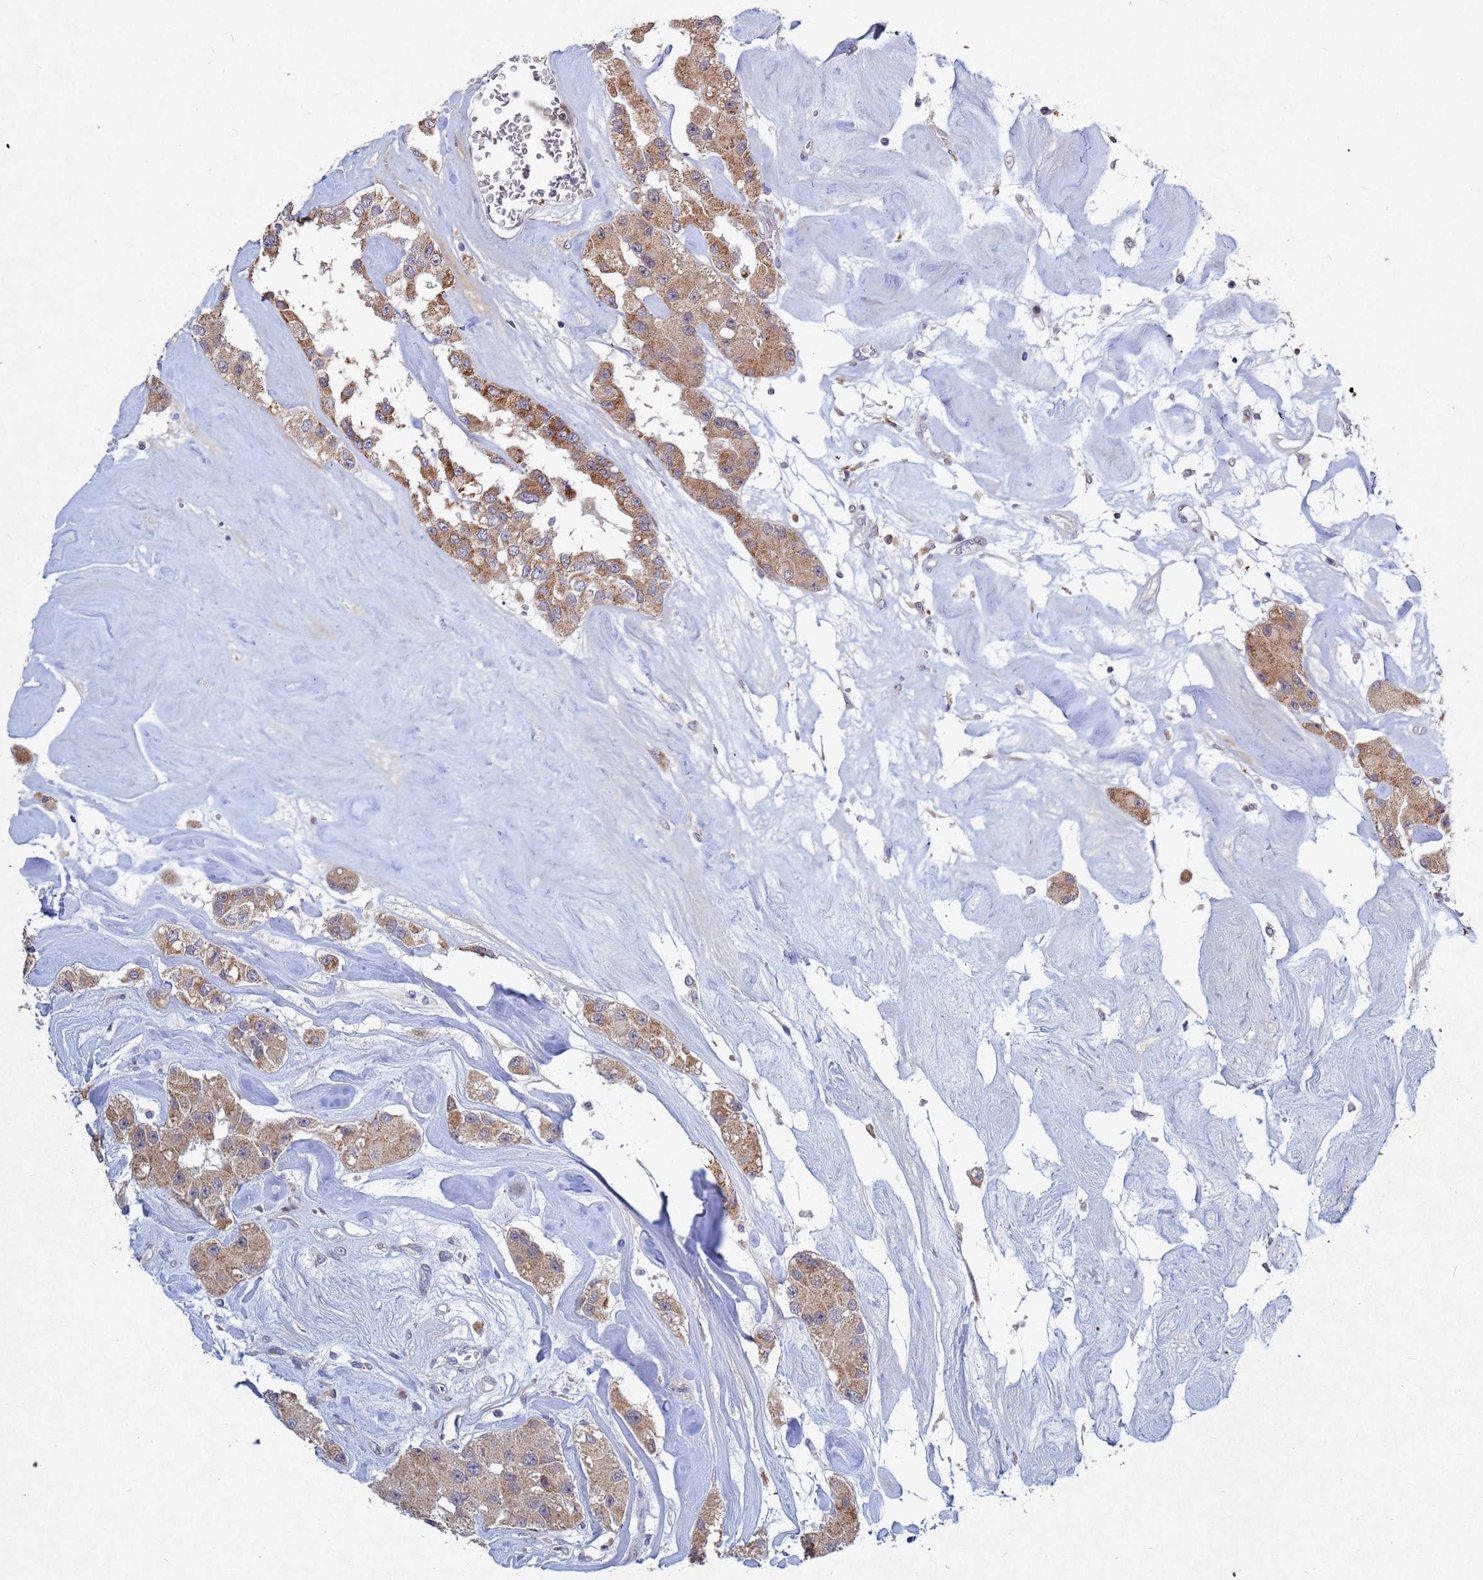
{"staining": {"intensity": "moderate", "quantity": ">75%", "location": "cytoplasmic/membranous"}, "tissue": "carcinoid", "cell_type": "Tumor cells", "image_type": "cancer", "snomed": [{"axis": "morphology", "description": "Carcinoid, malignant, NOS"}, {"axis": "topography", "description": "Pancreas"}], "caption": "Immunohistochemistry (DAB (3,3'-diaminobenzidine)) staining of carcinoid (malignant) exhibits moderate cytoplasmic/membranous protein positivity in about >75% of tumor cells. (DAB = brown stain, brightfield microscopy at high magnification).", "gene": "TNPO2", "patient": {"sex": "male", "age": 41}}